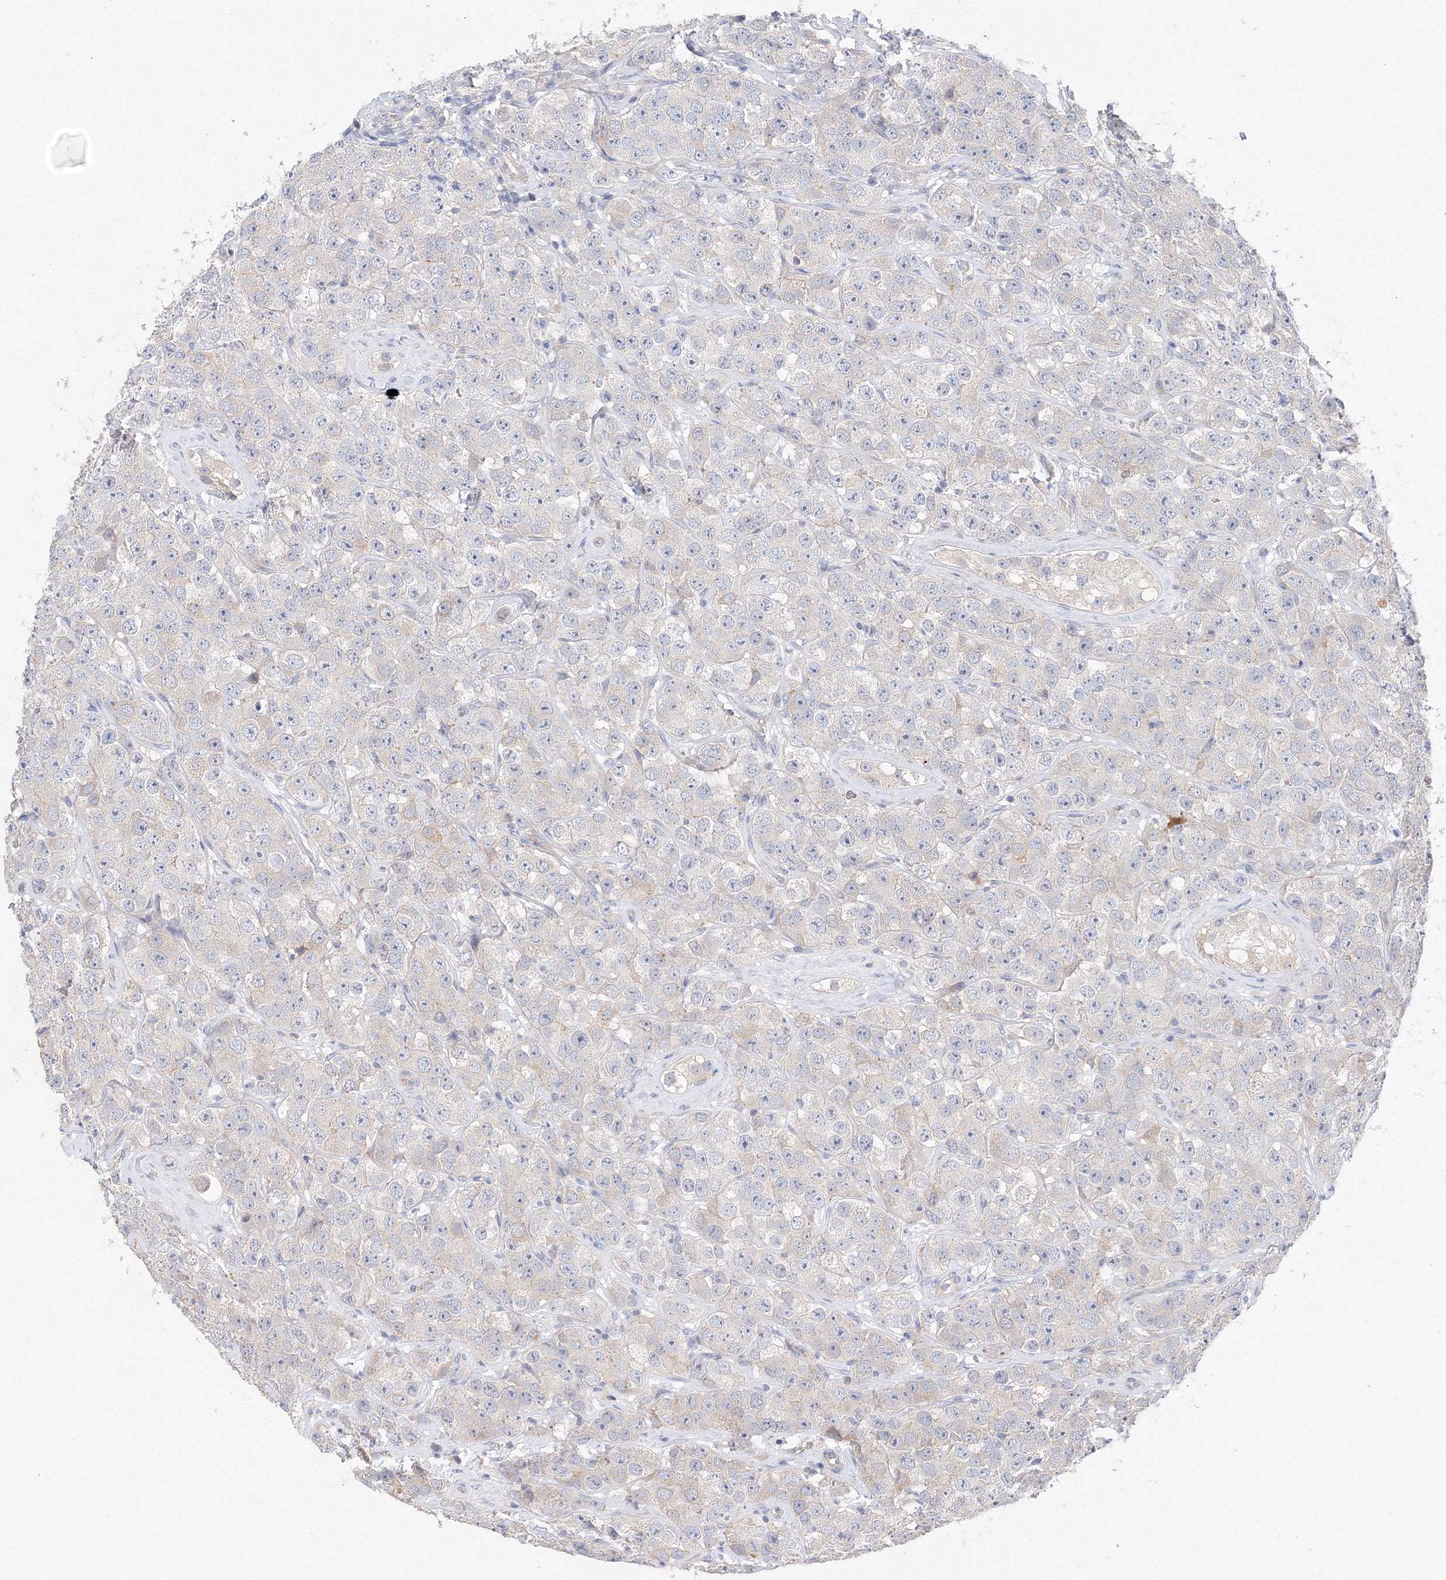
{"staining": {"intensity": "weak", "quantity": "<25%", "location": "cytoplasmic/membranous"}, "tissue": "testis cancer", "cell_type": "Tumor cells", "image_type": "cancer", "snomed": [{"axis": "morphology", "description": "Seminoma, NOS"}, {"axis": "topography", "description": "Testis"}], "caption": "An image of human testis cancer (seminoma) is negative for staining in tumor cells.", "gene": "DIS3L2", "patient": {"sex": "male", "age": 28}}